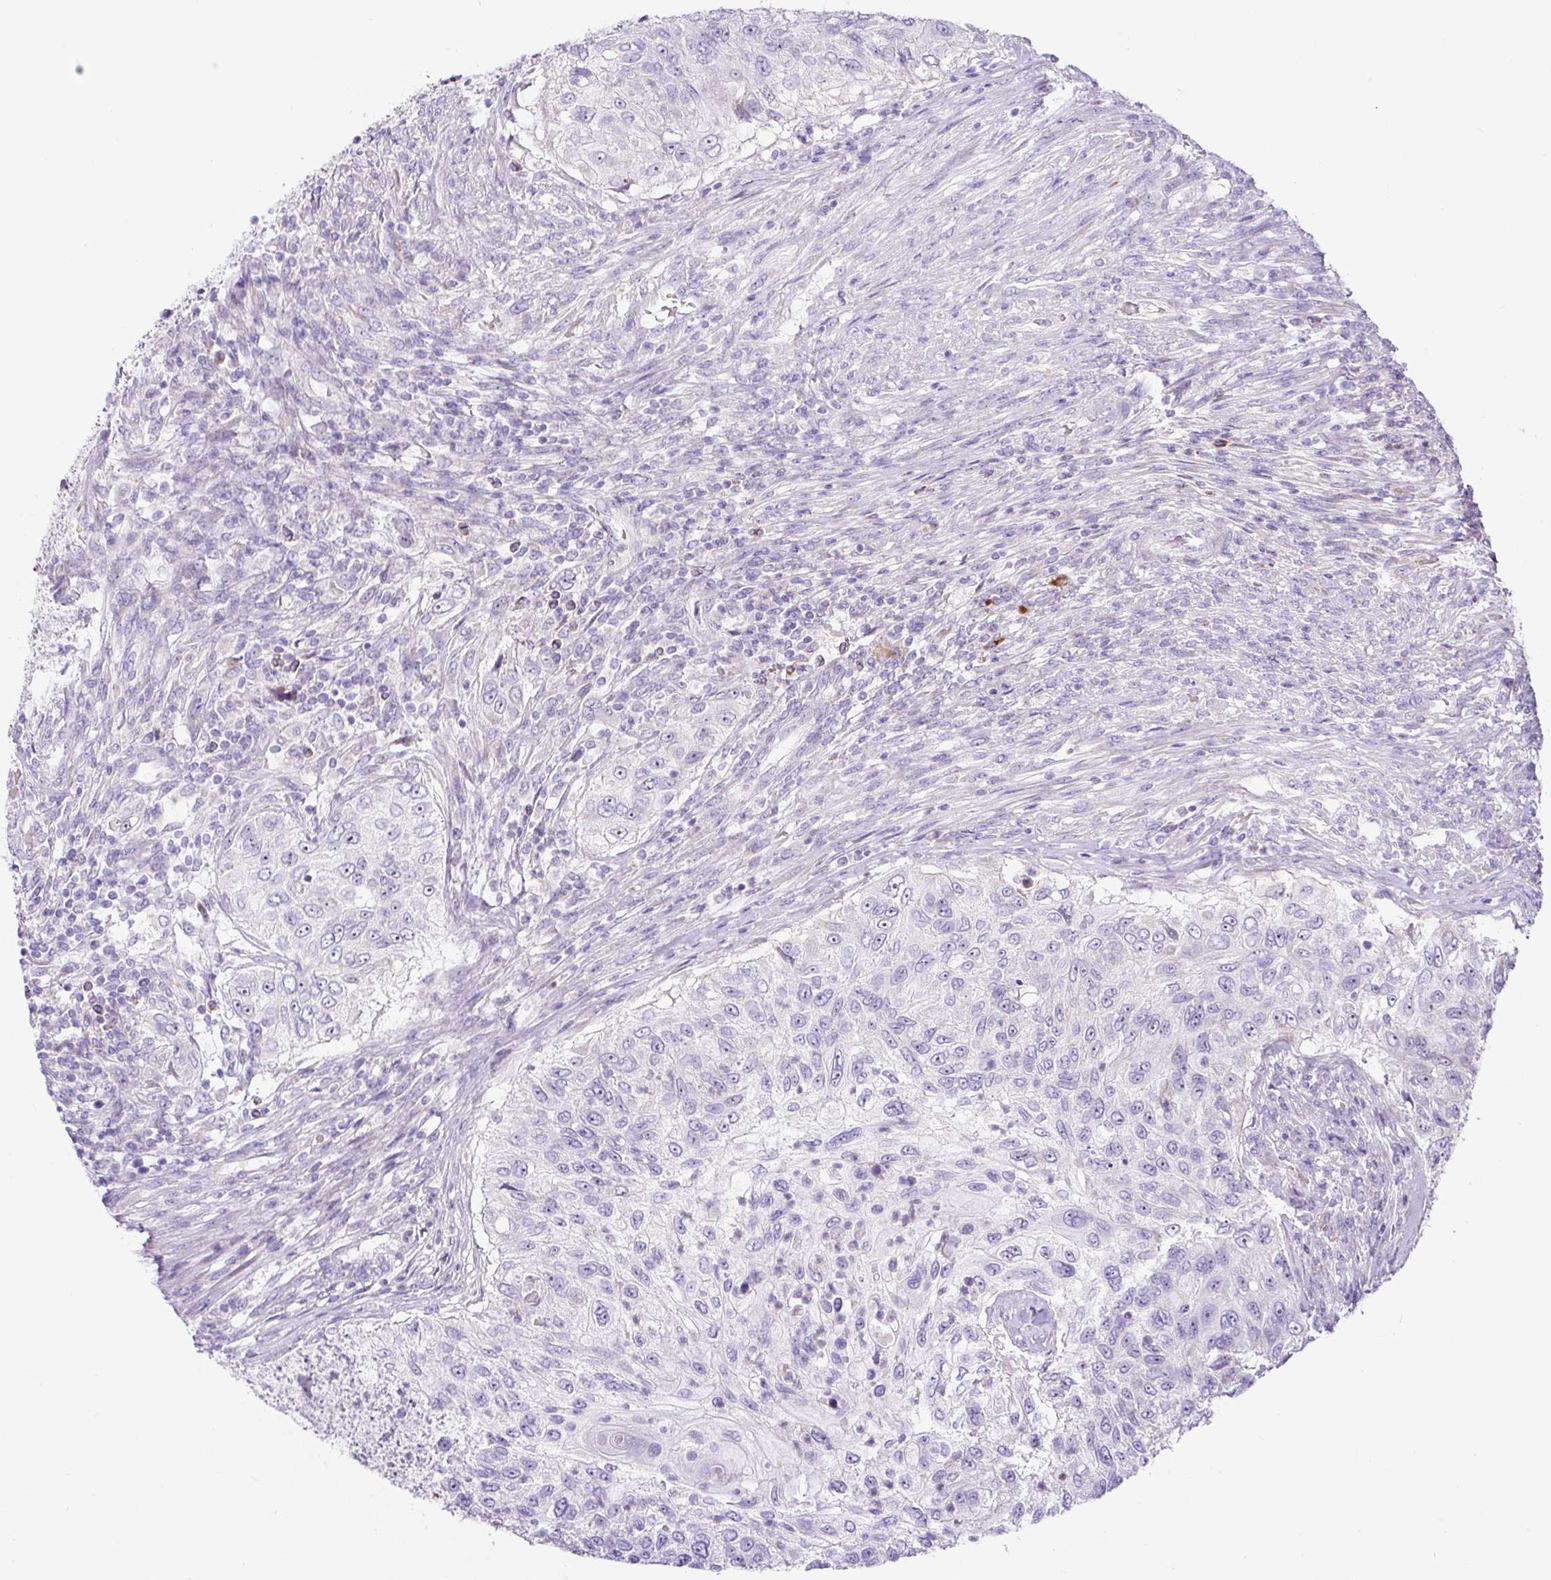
{"staining": {"intensity": "negative", "quantity": "none", "location": "none"}, "tissue": "urothelial cancer", "cell_type": "Tumor cells", "image_type": "cancer", "snomed": [{"axis": "morphology", "description": "Urothelial carcinoma, High grade"}, {"axis": "topography", "description": "Urinary bladder"}], "caption": "The image shows no significant expression in tumor cells of high-grade urothelial carcinoma.", "gene": "ZNF596", "patient": {"sex": "female", "age": 60}}